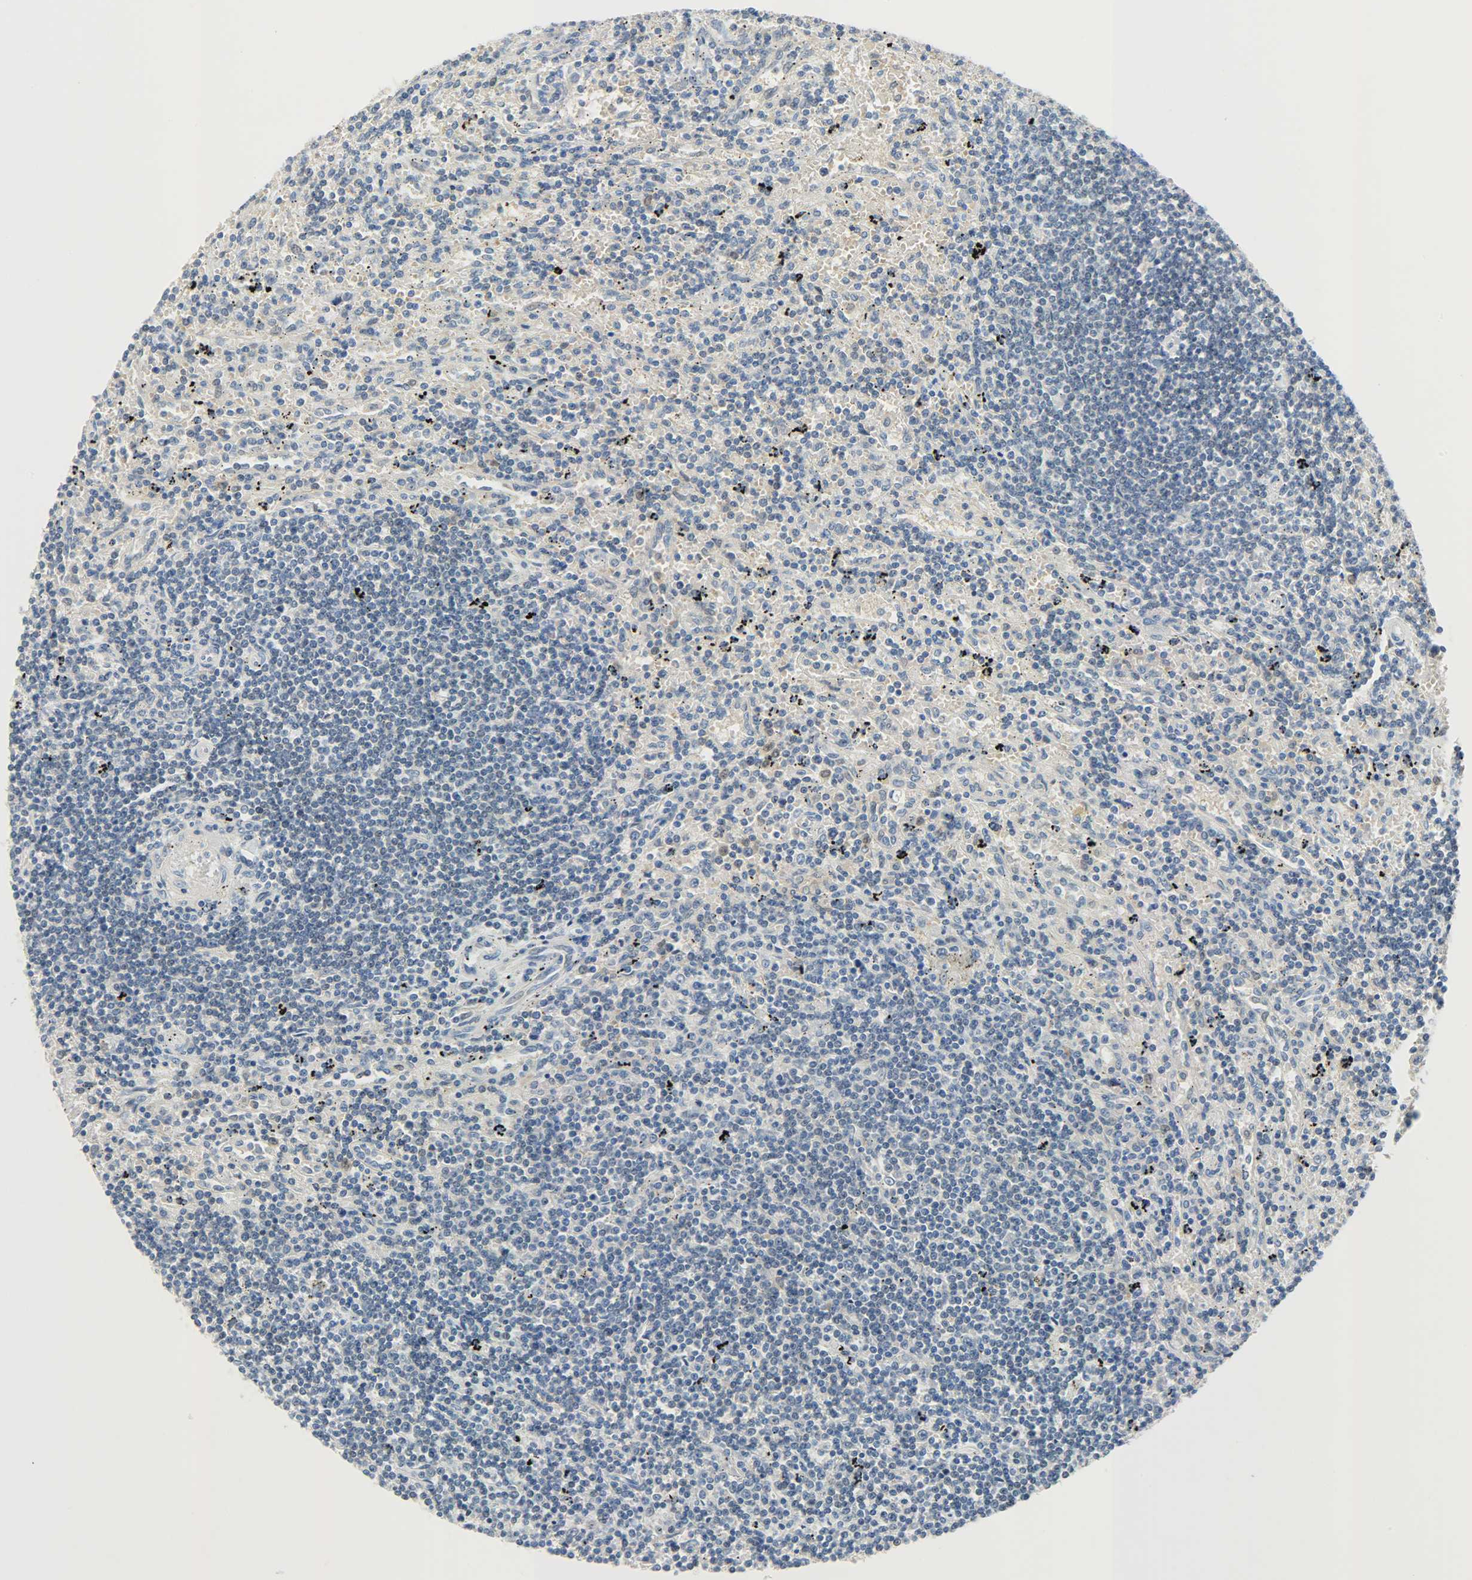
{"staining": {"intensity": "negative", "quantity": "none", "location": "none"}, "tissue": "lymphoma", "cell_type": "Tumor cells", "image_type": "cancer", "snomed": [{"axis": "morphology", "description": "Malignant lymphoma, non-Hodgkin's type, Low grade"}, {"axis": "topography", "description": "Spleen"}], "caption": "Histopathology image shows no protein positivity in tumor cells of lymphoma tissue.", "gene": "EIF4EBP1", "patient": {"sex": "male", "age": 76}}